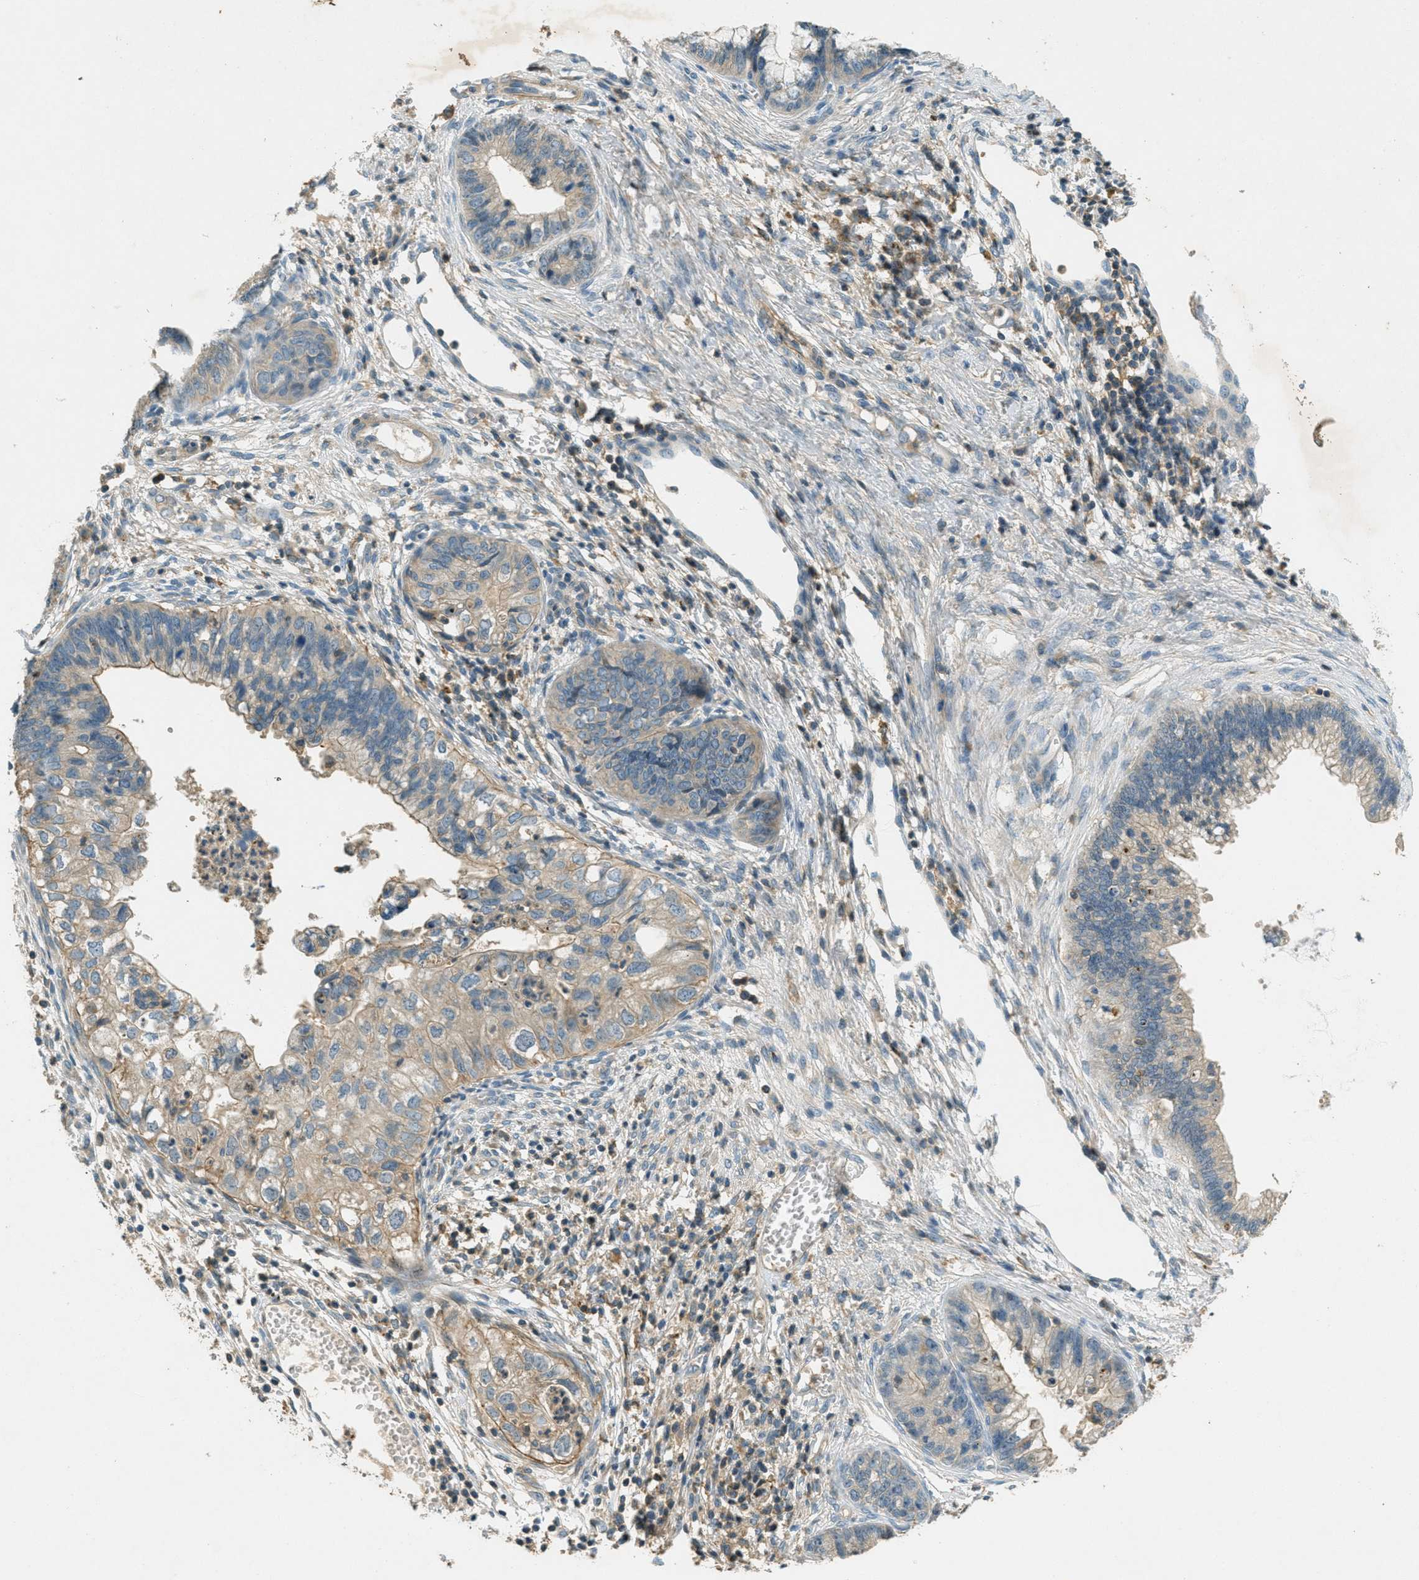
{"staining": {"intensity": "moderate", "quantity": "<25%", "location": "cytoplasmic/membranous"}, "tissue": "cervical cancer", "cell_type": "Tumor cells", "image_type": "cancer", "snomed": [{"axis": "morphology", "description": "Adenocarcinoma, NOS"}, {"axis": "topography", "description": "Cervix"}], "caption": "Adenocarcinoma (cervical) stained with a brown dye displays moderate cytoplasmic/membranous positive staining in about <25% of tumor cells.", "gene": "NUDT4", "patient": {"sex": "female", "age": 44}}